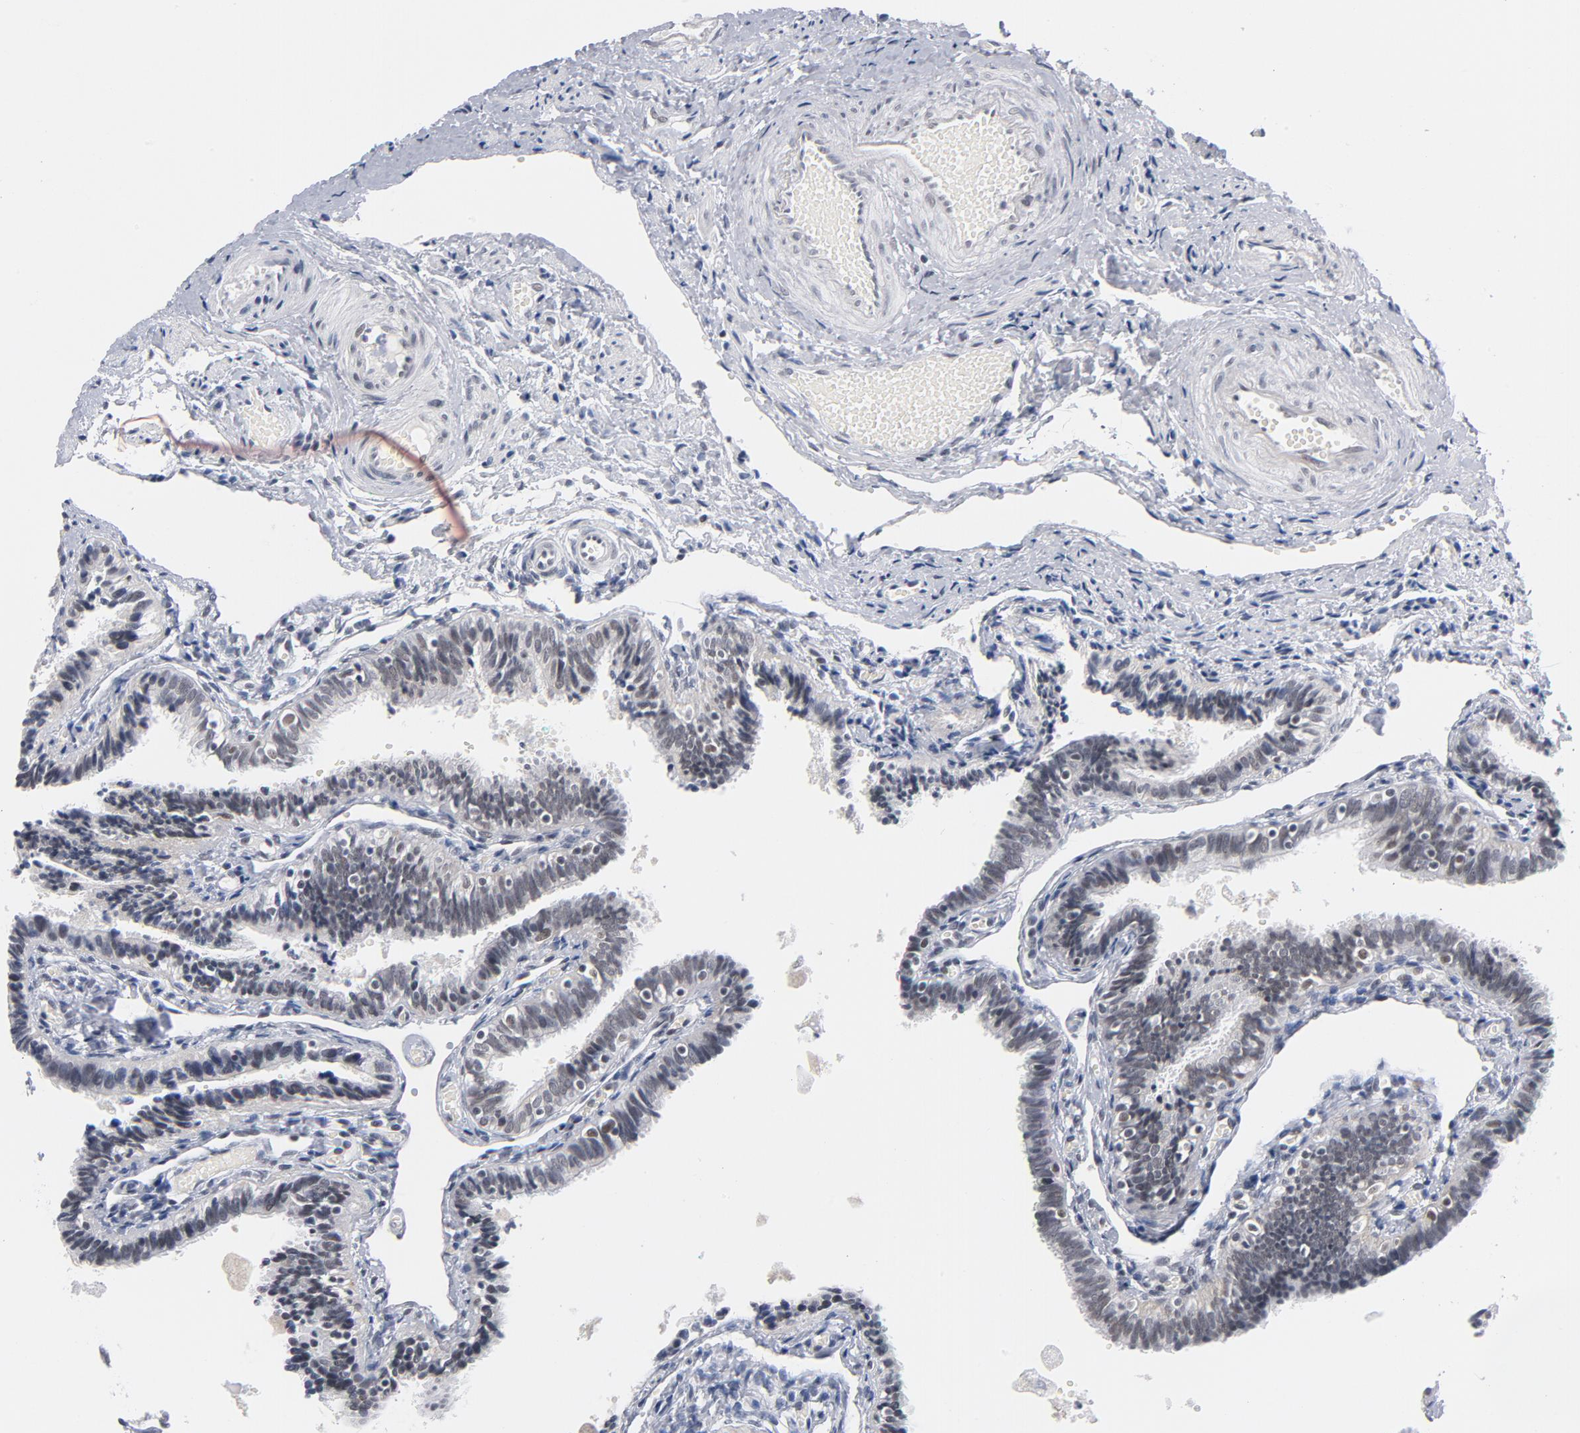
{"staining": {"intensity": "weak", "quantity": "25%-75%", "location": "nuclear"}, "tissue": "fallopian tube", "cell_type": "Glandular cells", "image_type": "normal", "snomed": [{"axis": "morphology", "description": "Normal tissue, NOS"}, {"axis": "topography", "description": "Fallopian tube"}], "caption": "Approximately 25%-75% of glandular cells in benign fallopian tube demonstrate weak nuclear protein staining as visualized by brown immunohistochemical staining.", "gene": "BAP1", "patient": {"sex": "female", "age": 46}}